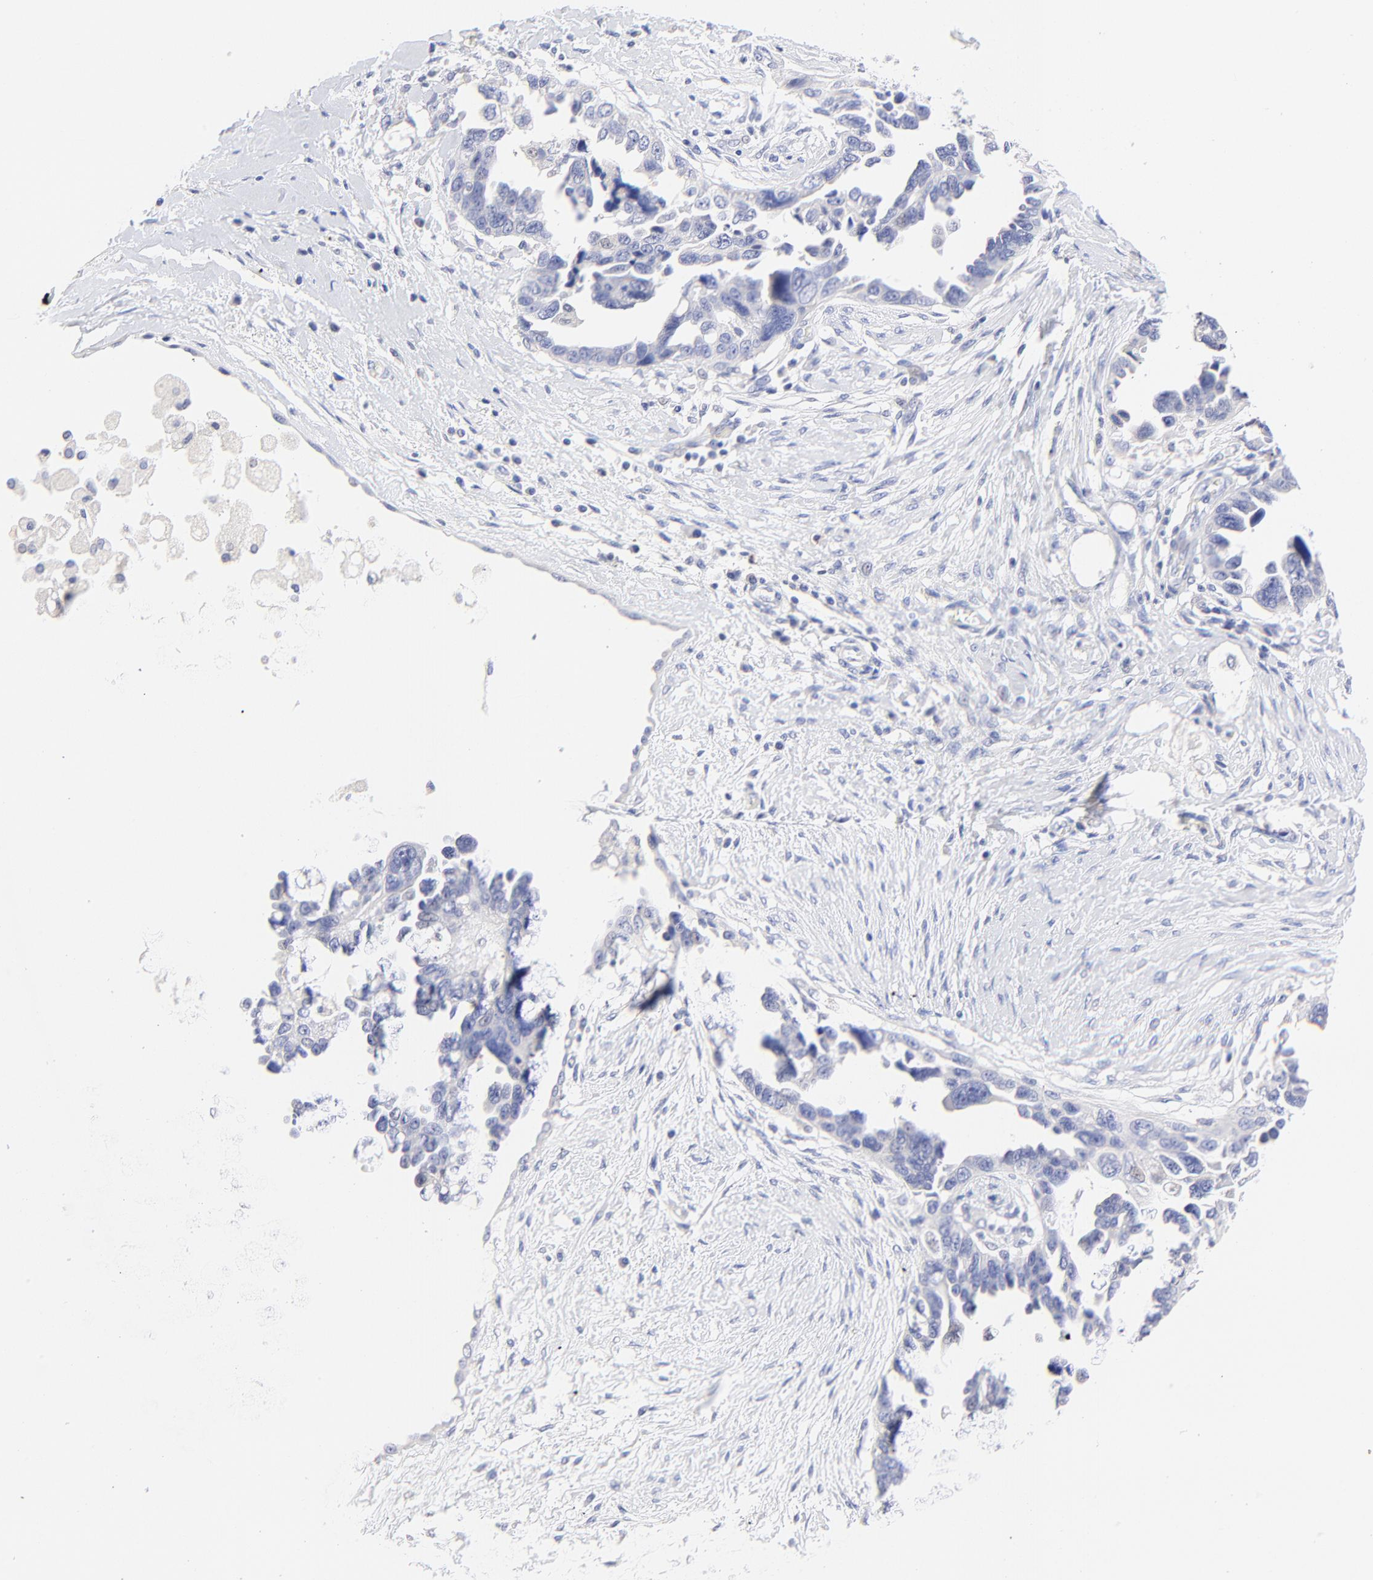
{"staining": {"intensity": "negative", "quantity": "none", "location": "none"}, "tissue": "ovarian cancer", "cell_type": "Tumor cells", "image_type": "cancer", "snomed": [{"axis": "morphology", "description": "Cystadenocarcinoma, serous, NOS"}, {"axis": "topography", "description": "Ovary"}], "caption": "Immunohistochemistry of human ovarian cancer displays no expression in tumor cells.", "gene": "EBP", "patient": {"sex": "female", "age": 63}}